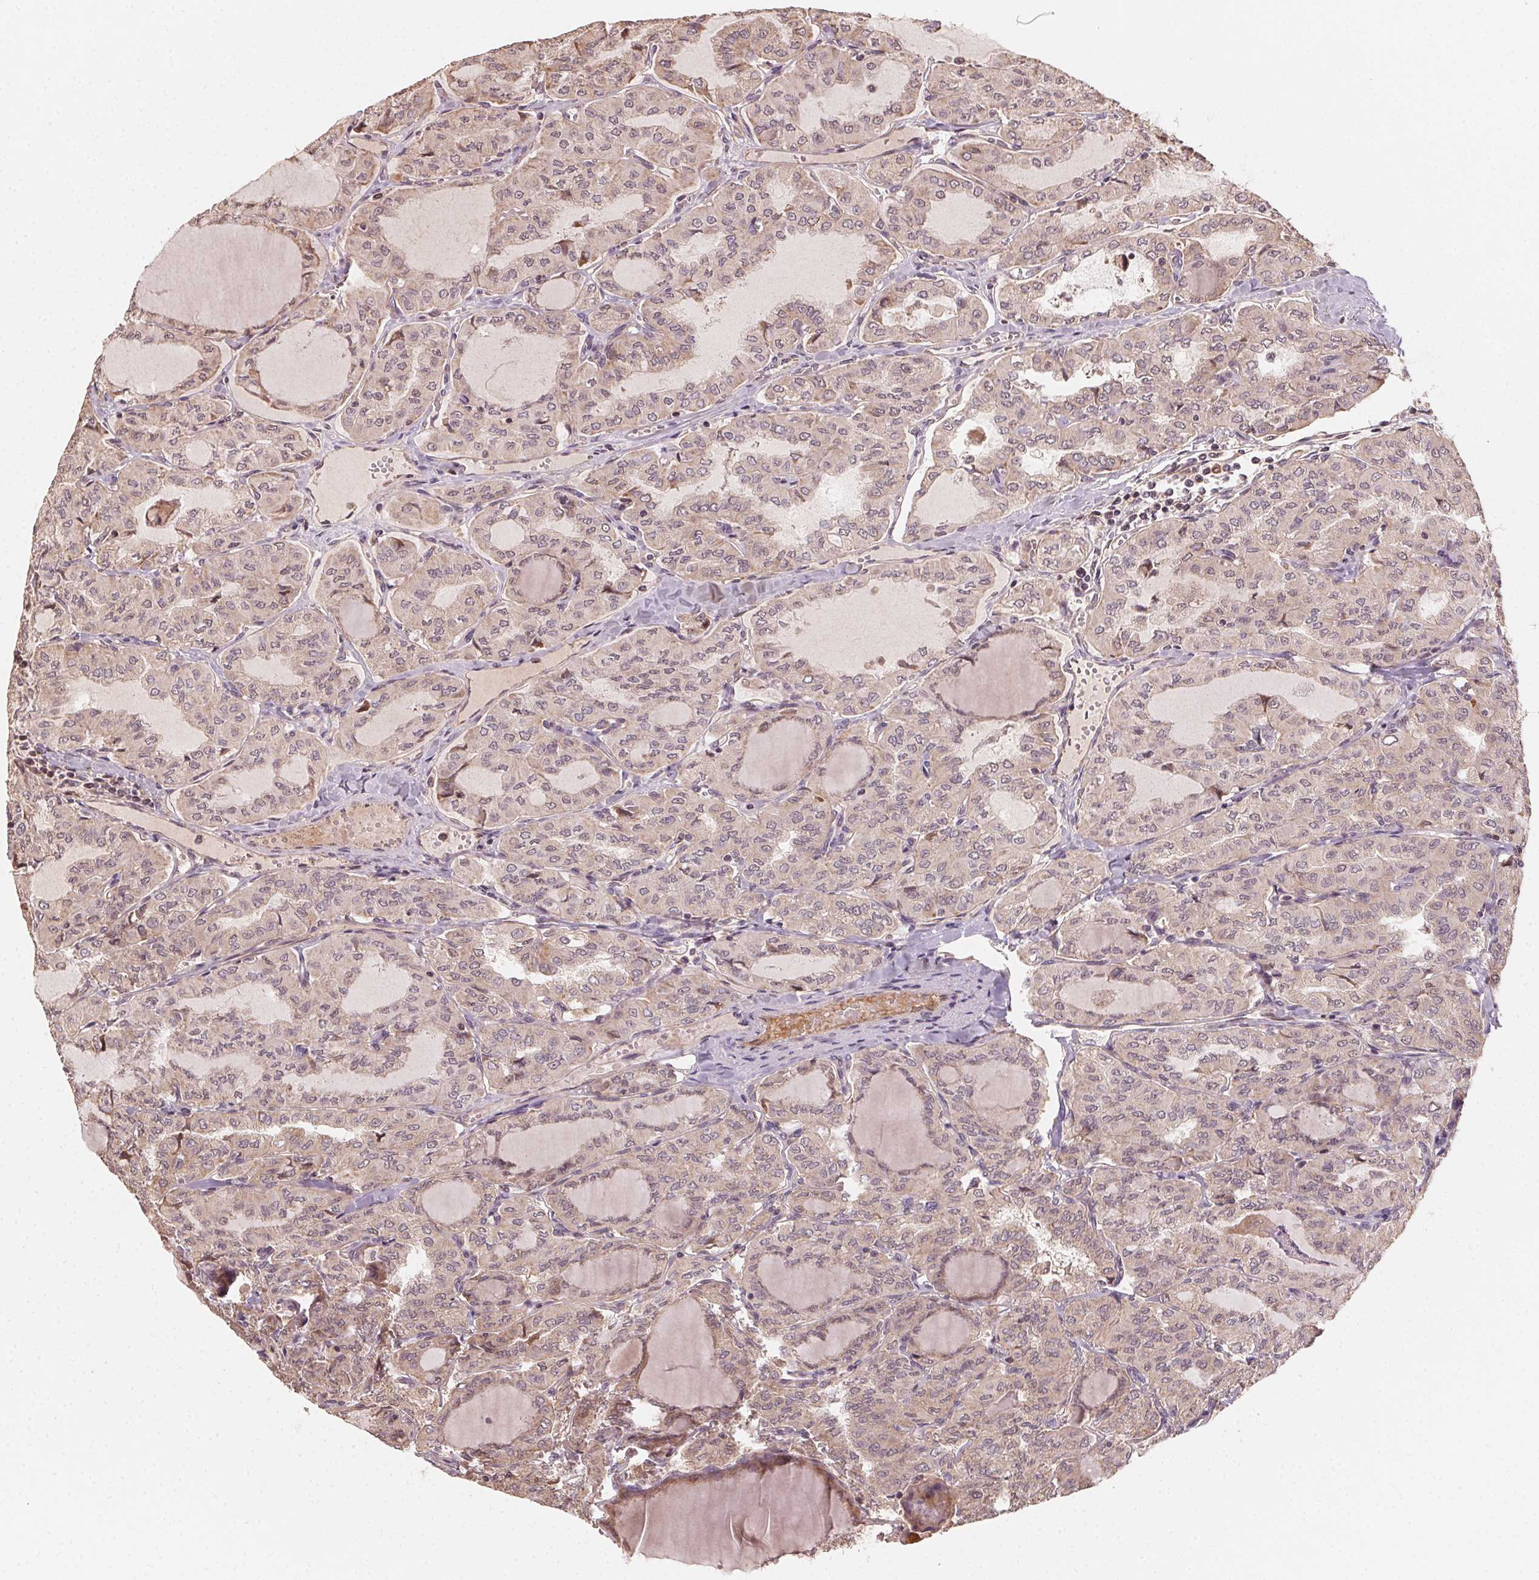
{"staining": {"intensity": "weak", "quantity": ">75%", "location": "cytoplasmic/membranous"}, "tissue": "thyroid cancer", "cell_type": "Tumor cells", "image_type": "cancer", "snomed": [{"axis": "morphology", "description": "Papillary adenocarcinoma, NOS"}, {"axis": "topography", "description": "Thyroid gland"}], "caption": "Immunohistochemistry (IHC) of human thyroid cancer (papillary adenocarcinoma) reveals low levels of weak cytoplasmic/membranous staining in approximately >75% of tumor cells. Nuclei are stained in blue.", "gene": "WBP2", "patient": {"sex": "male", "age": 20}}